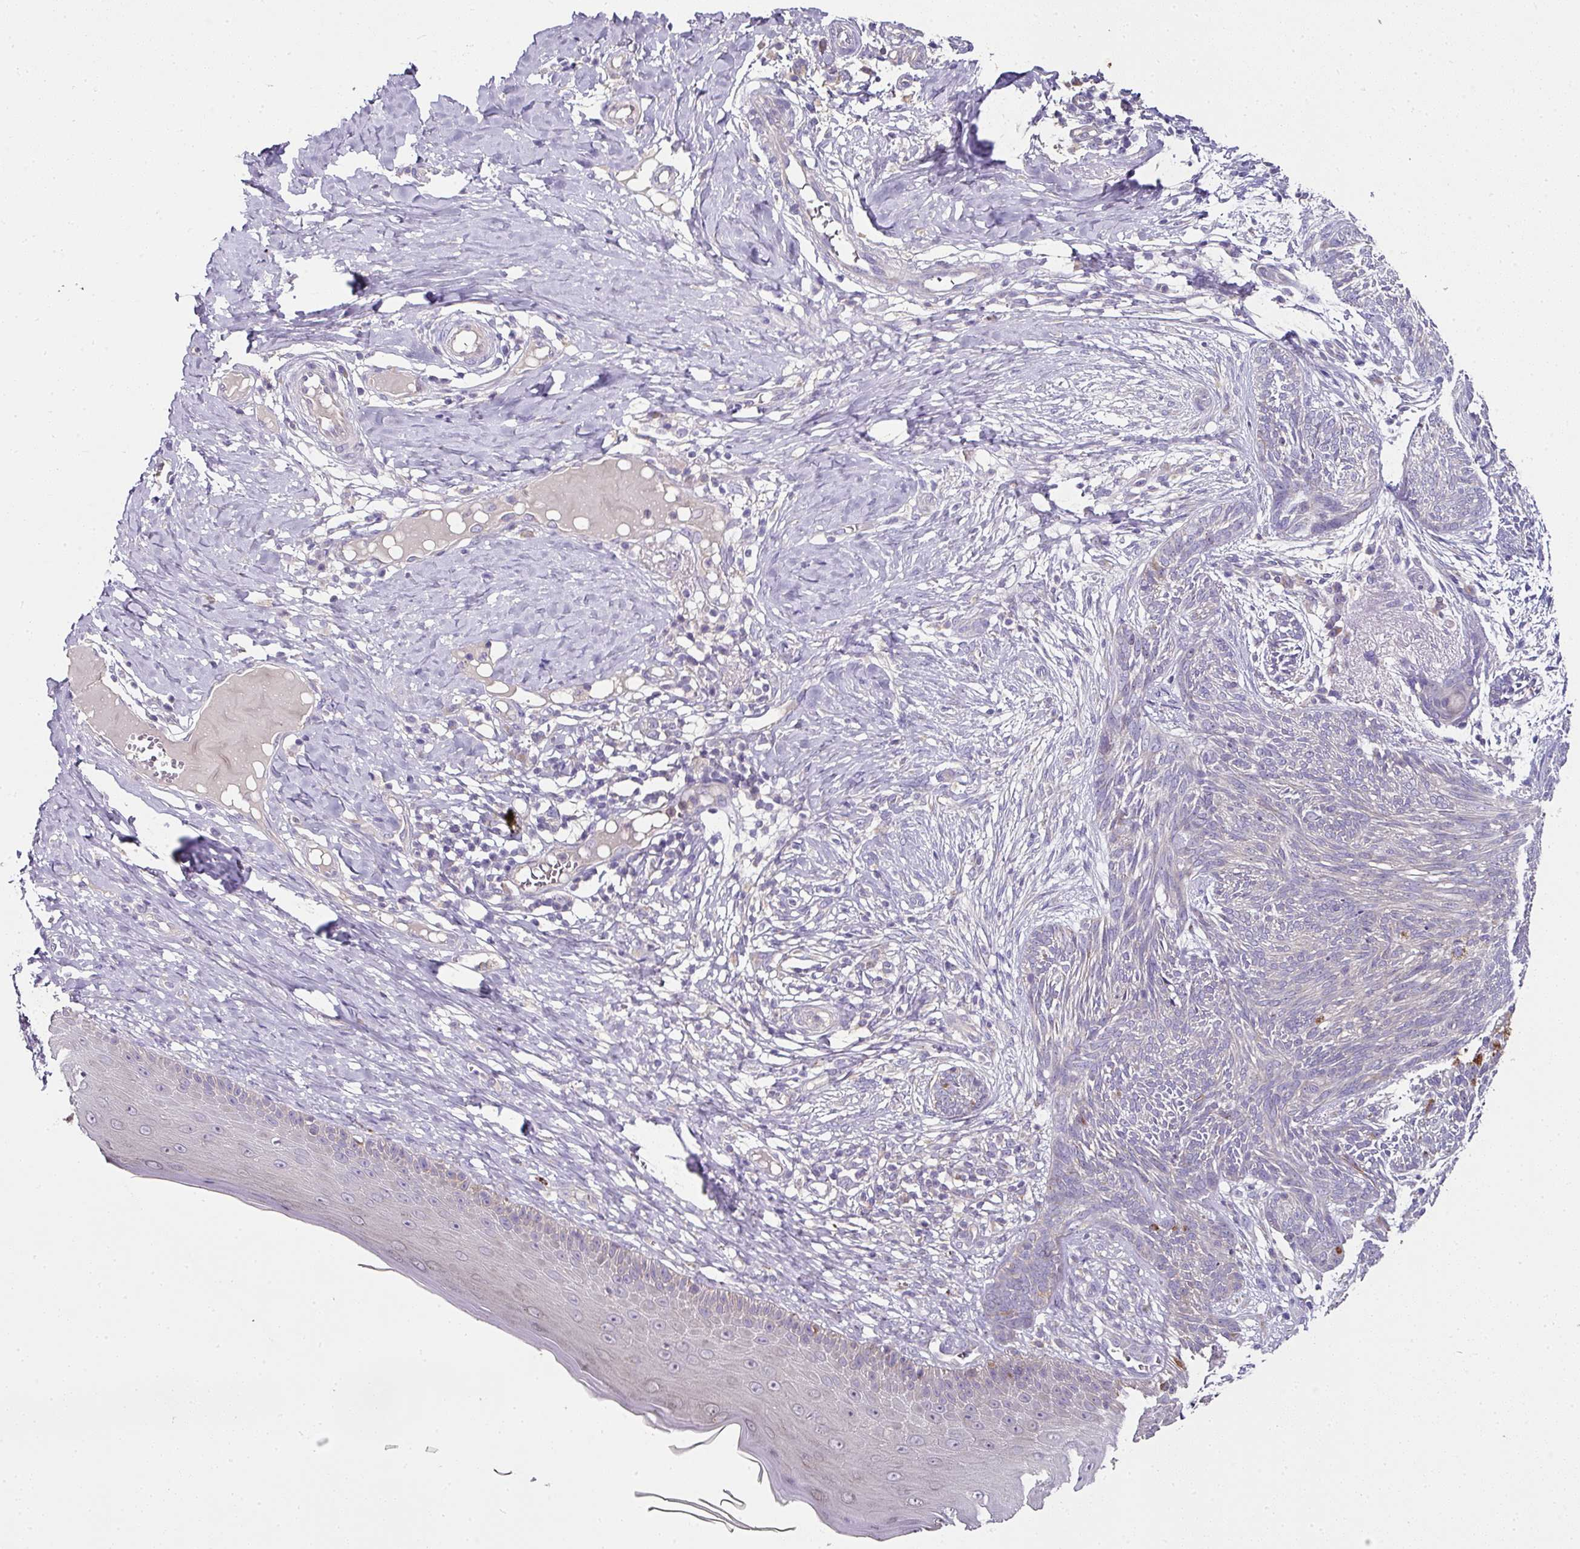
{"staining": {"intensity": "negative", "quantity": "none", "location": "none"}, "tissue": "skin cancer", "cell_type": "Tumor cells", "image_type": "cancer", "snomed": [{"axis": "morphology", "description": "Basal cell carcinoma"}, {"axis": "topography", "description": "Skin"}], "caption": "Immunohistochemistry (IHC) photomicrograph of human basal cell carcinoma (skin) stained for a protein (brown), which displays no positivity in tumor cells.", "gene": "SKIC2", "patient": {"sex": "male", "age": 73}}